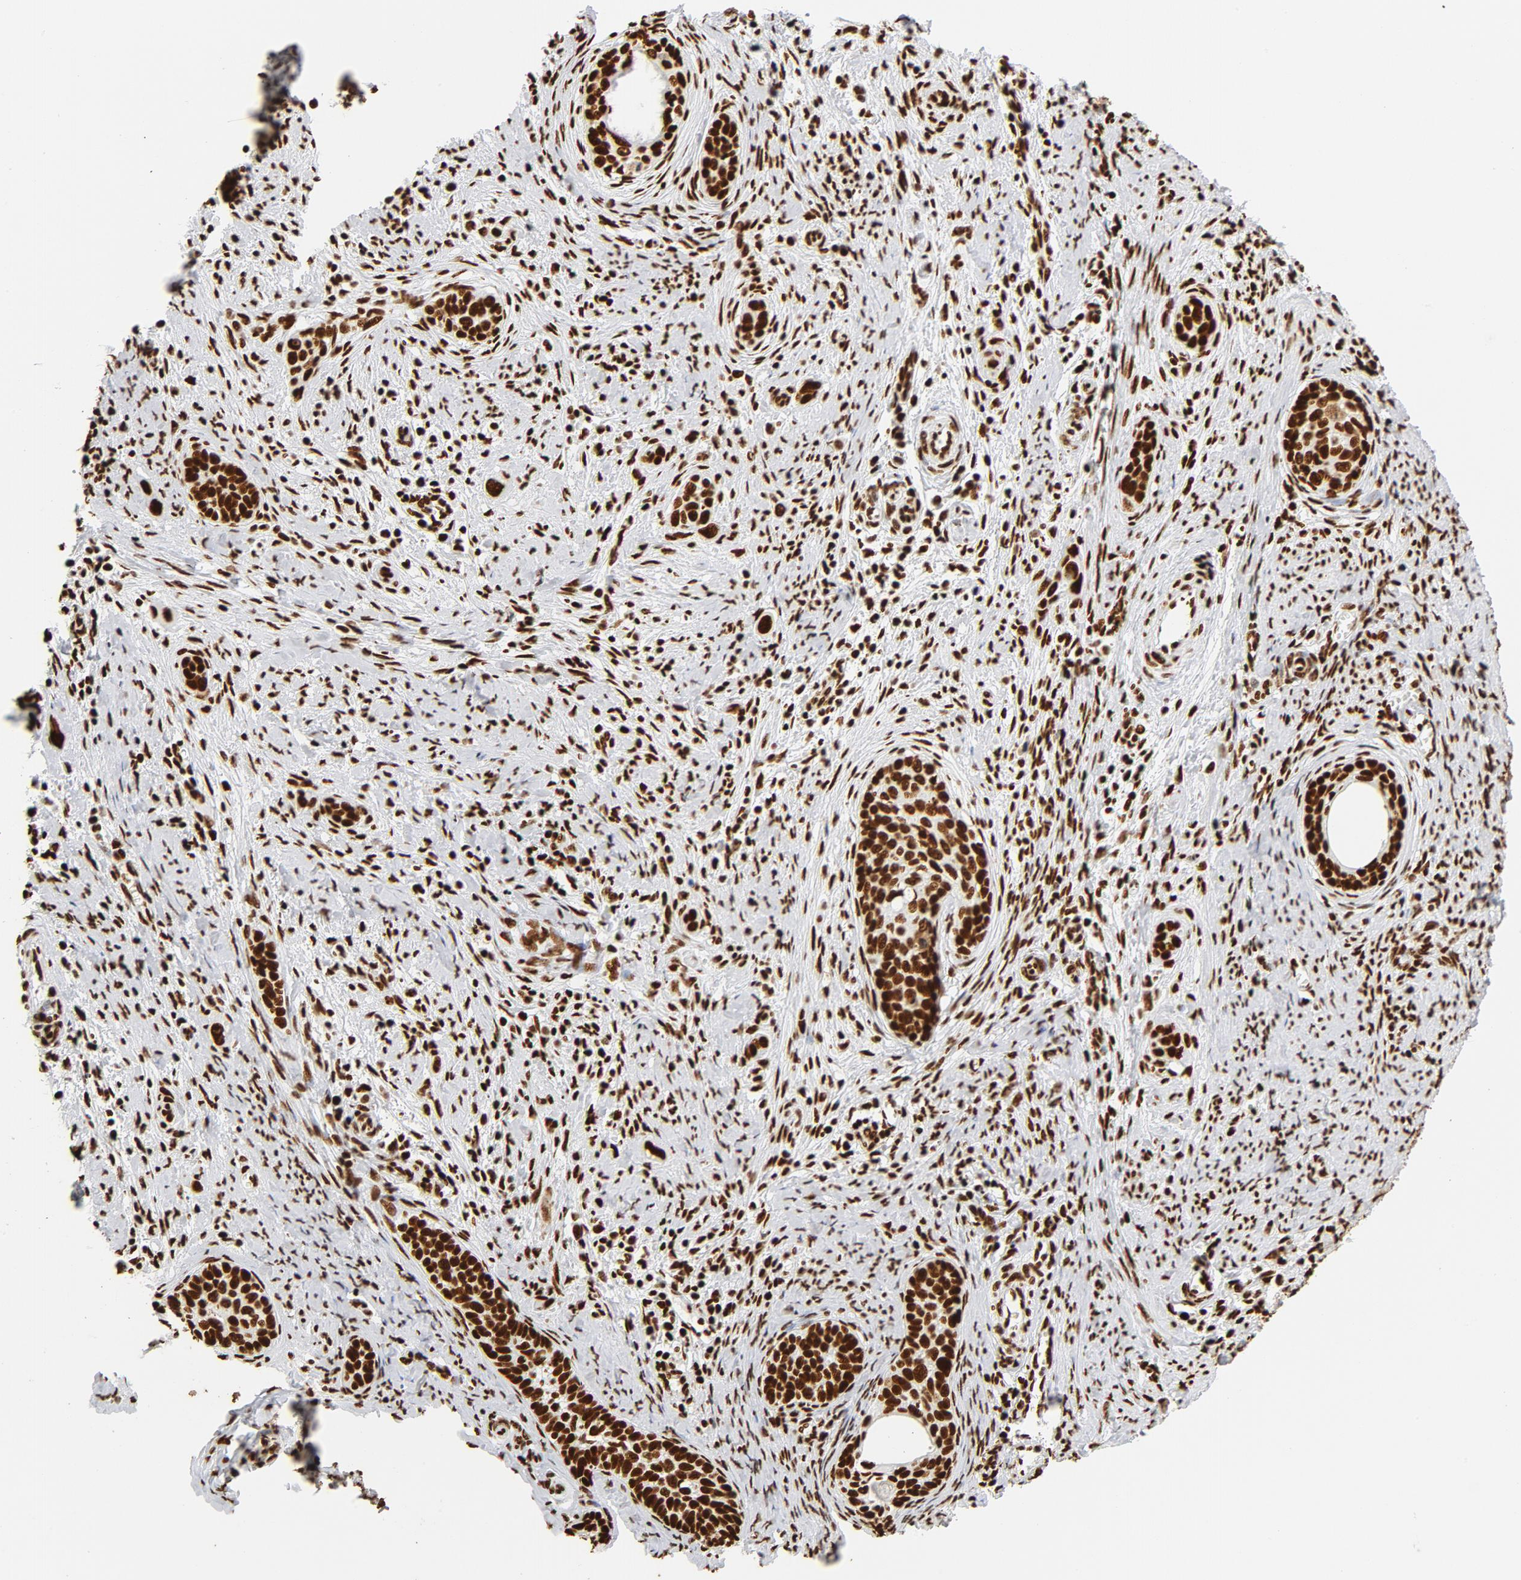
{"staining": {"intensity": "strong", "quantity": ">75%", "location": "nuclear"}, "tissue": "cervical cancer", "cell_type": "Tumor cells", "image_type": "cancer", "snomed": [{"axis": "morphology", "description": "Squamous cell carcinoma, NOS"}, {"axis": "topography", "description": "Cervix"}], "caption": "Protein analysis of squamous cell carcinoma (cervical) tissue reveals strong nuclear positivity in approximately >75% of tumor cells.", "gene": "XRCC6", "patient": {"sex": "female", "age": 33}}